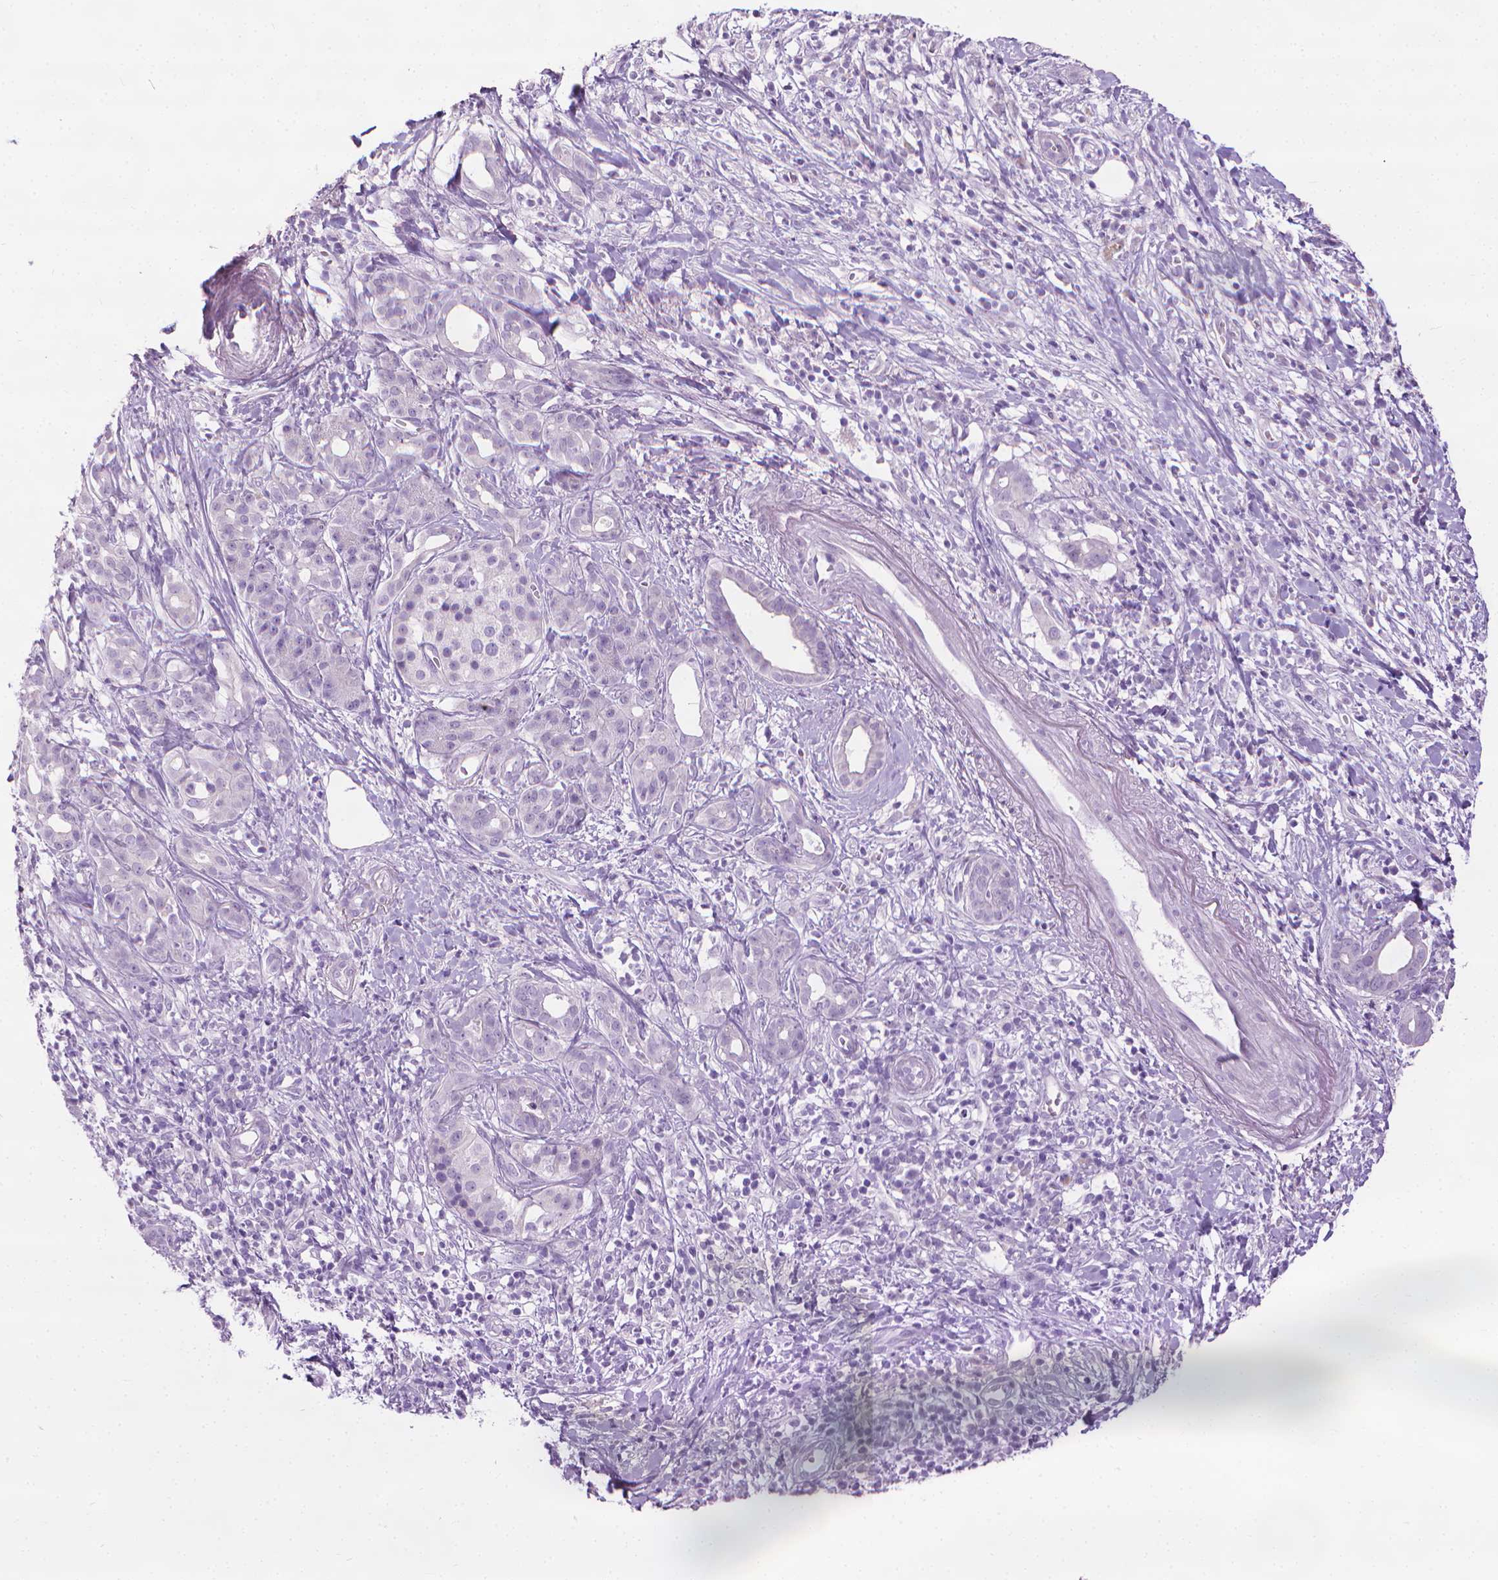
{"staining": {"intensity": "negative", "quantity": "none", "location": "none"}, "tissue": "pancreatic cancer", "cell_type": "Tumor cells", "image_type": "cancer", "snomed": [{"axis": "morphology", "description": "Adenocarcinoma, NOS"}, {"axis": "topography", "description": "Pancreas"}], "caption": "The photomicrograph exhibits no staining of tumor cells in adenocarcinoma (pancreatic). Brightfield microscopy of immunohistochemistry (IHC) stained with DAB (brown) and hematoxylin (blue), captured at high magnification.", "gene": "DNAI7", "patient": {"sex": "male", "age": 61}}